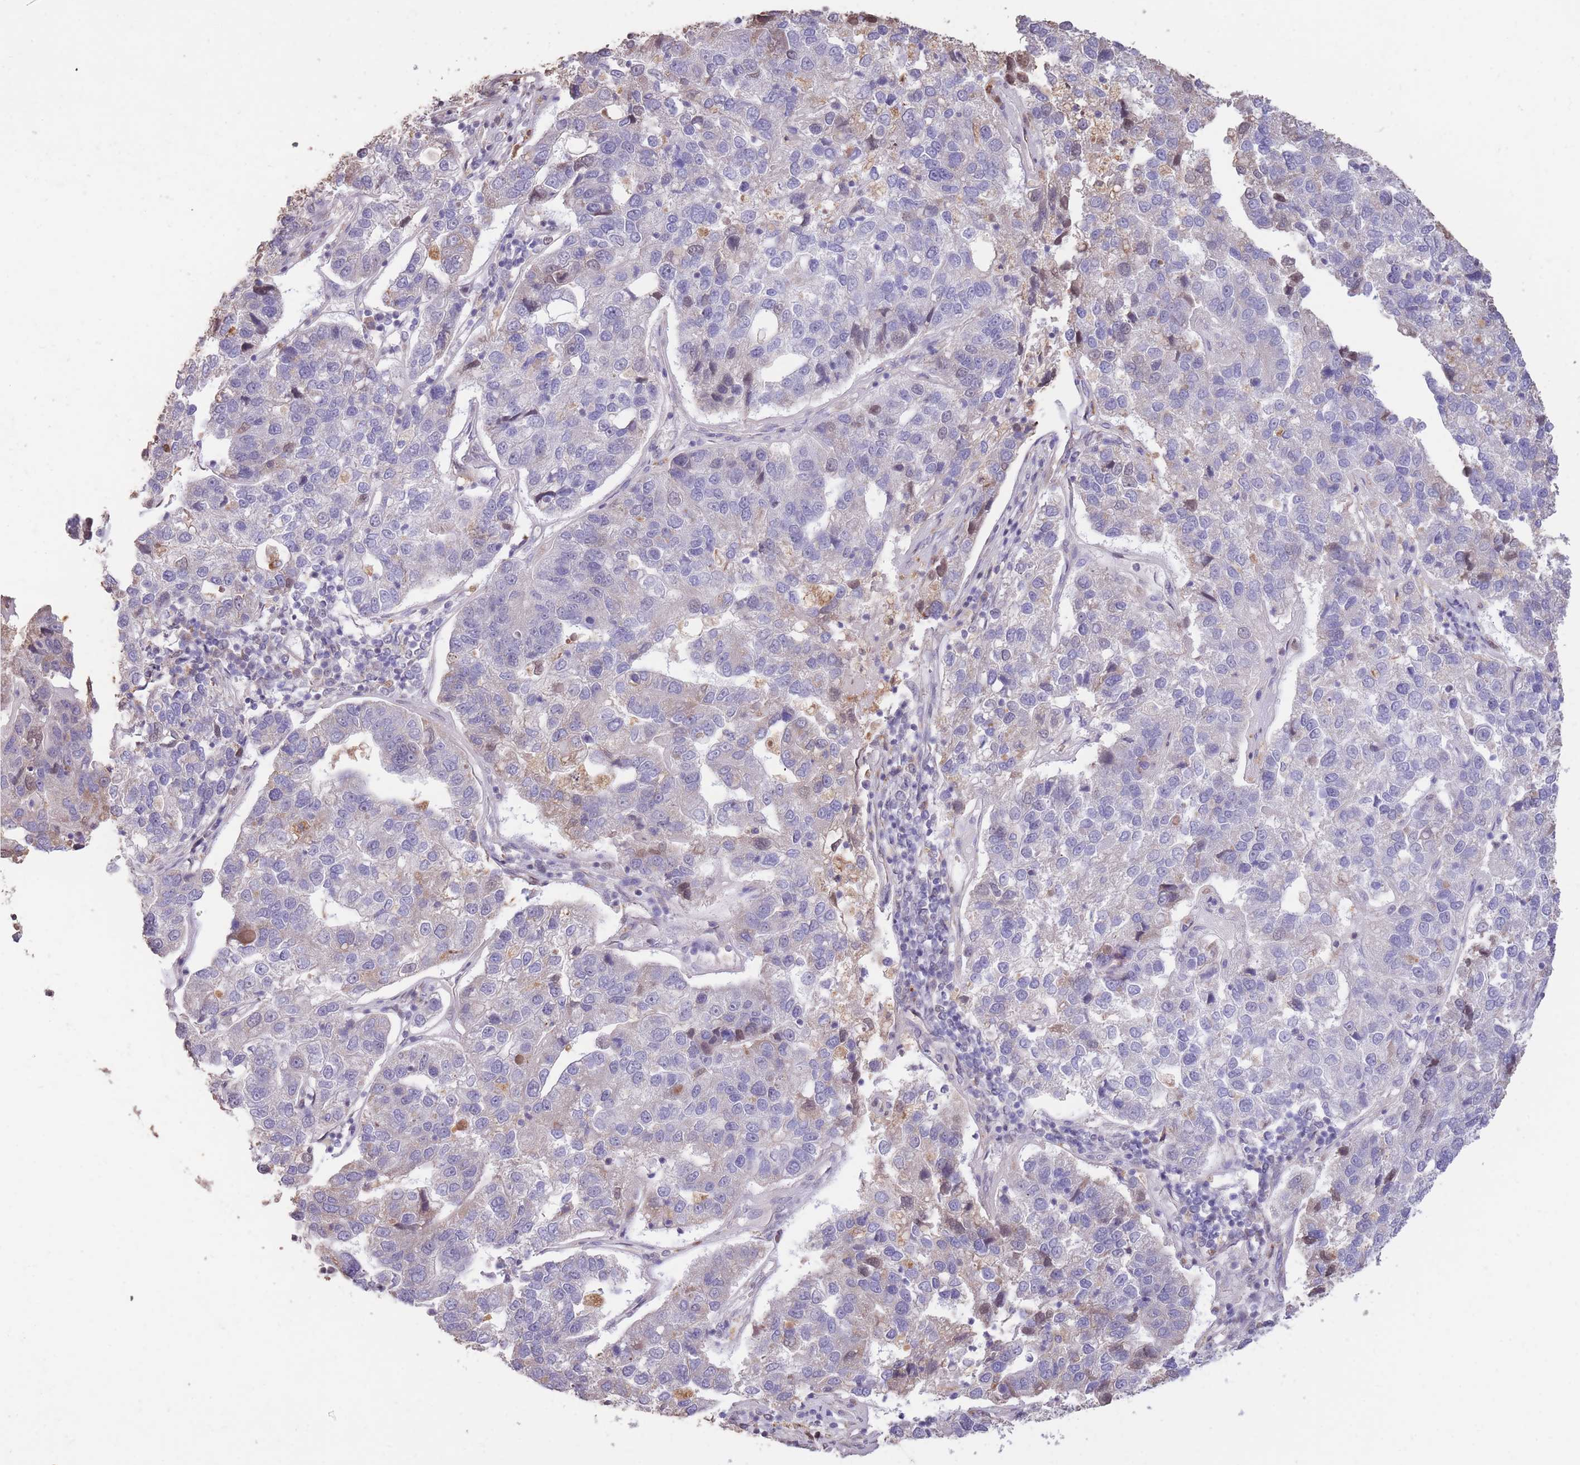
{"staining": {"intensity": "negative", "quantity": "none", "location": "none"}, "tissue": "pancreatic cancer", "cell_type": "Tumor cells", "image_type": "cancer", "snomed": [{"axis": "morphology", "description": "Adenocarcinoma, NOS"}, {"axis": "topography", "description": "Pancreas"}], "caption": "Pancreatic cancer stained for a protein using immunohistochemistry (IHC) demonstrates no expression tumor cells.", "gene": "RGS14", "patient": {"sex": "female", "age": 61}}